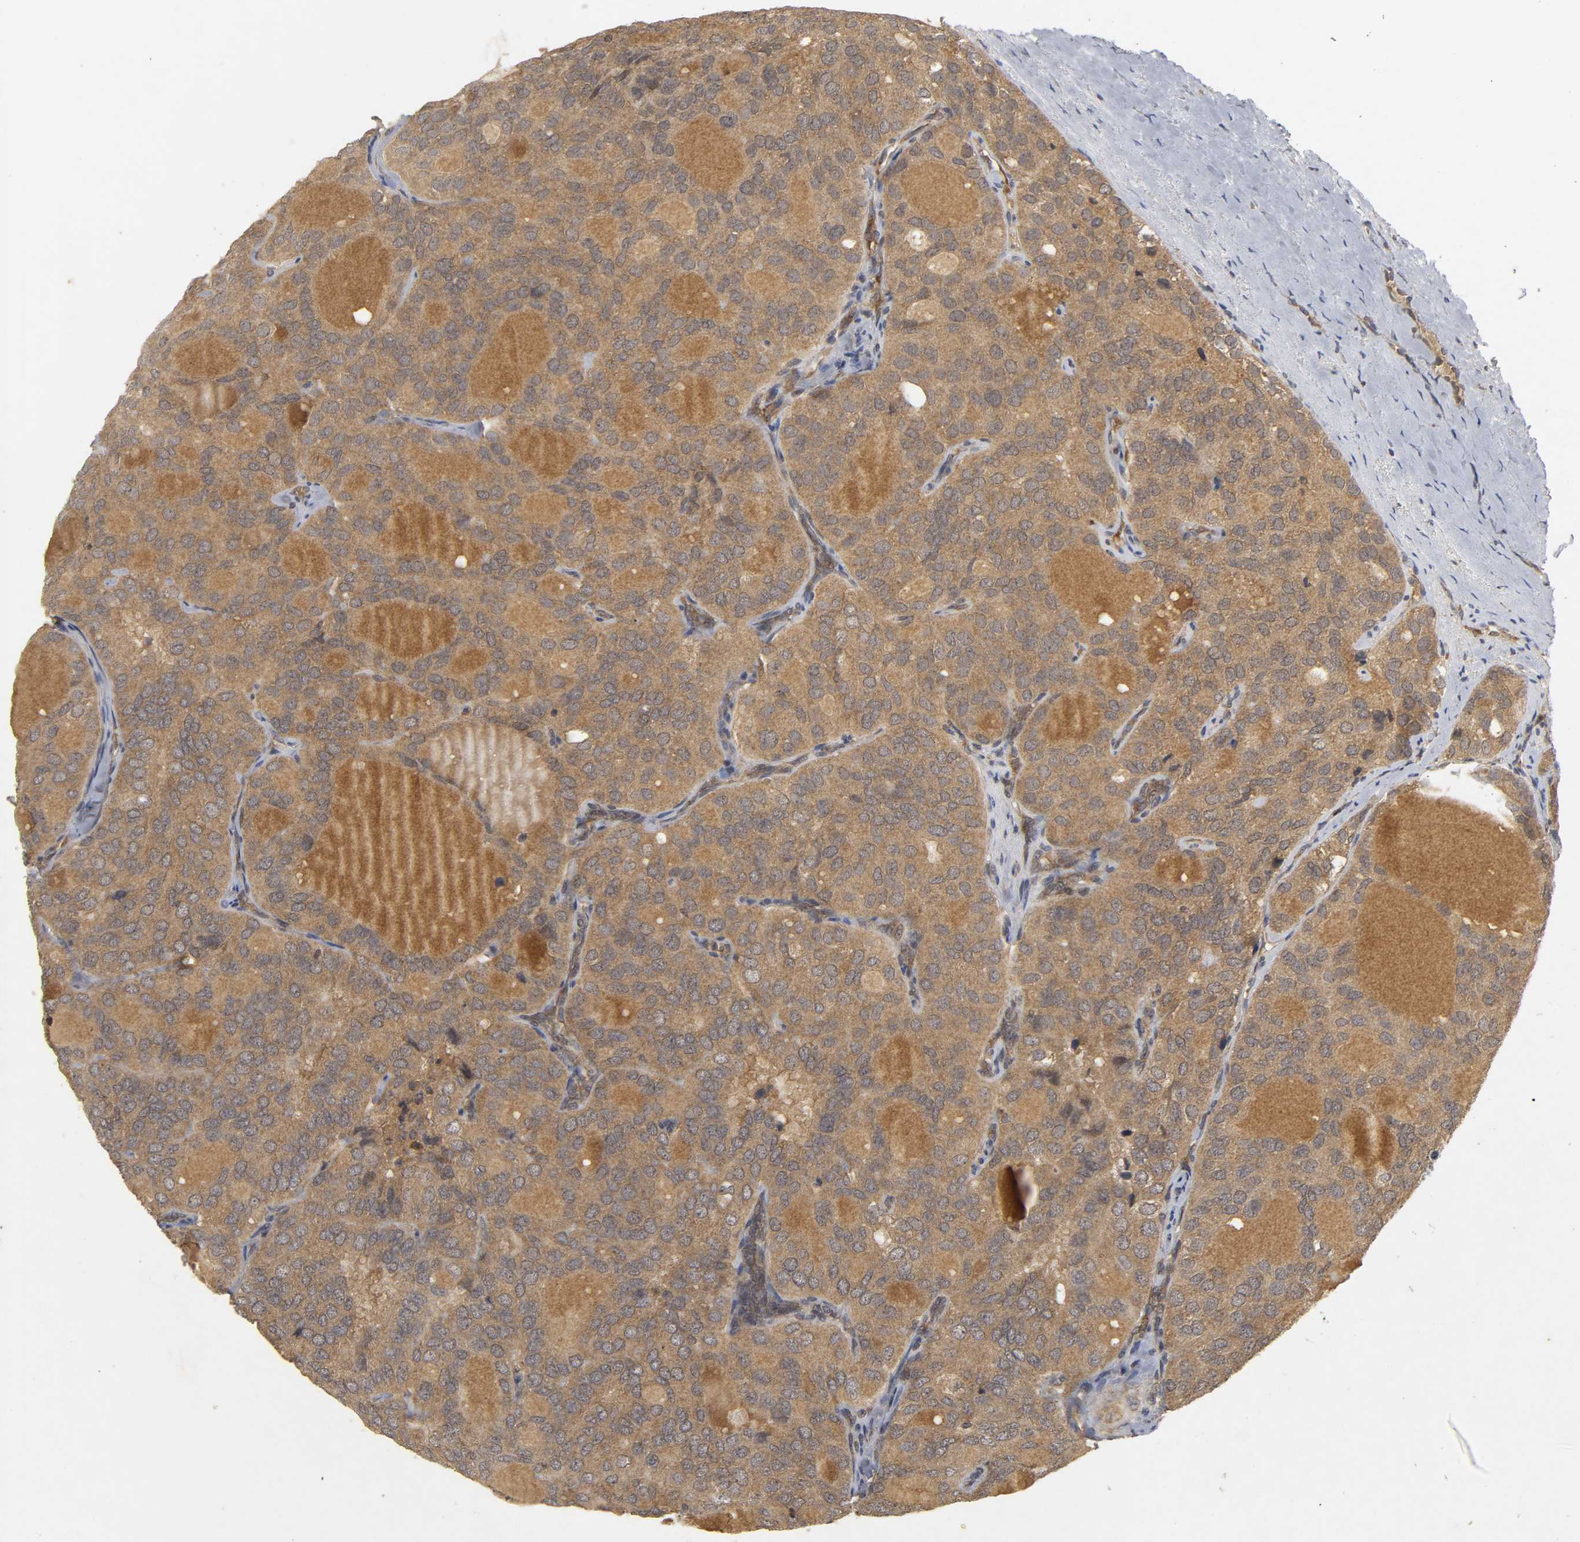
{"staining": {"intensity": "moderate", "quantity": ">75%", "location": "cytoplasmic/membranous"}, "tissue": "thyroid cancer", "cell_type": "Tumor cells", "image_type": "cancer", "snomed": [{"axis": "morphology", "description": "Follicular adenoma carcinoma, NOS"}, {"axis": "topography", "description": "Thyroid gland"}], "caption": "Immunohistochemical staining of thyroid follicular adenoma carcinoma reveals moderate cytoplasmic/membranous protein expression in about >75% of tumor cells.", "gene": "TRAF6", "patient": {"sex": "male", "age": 75}}